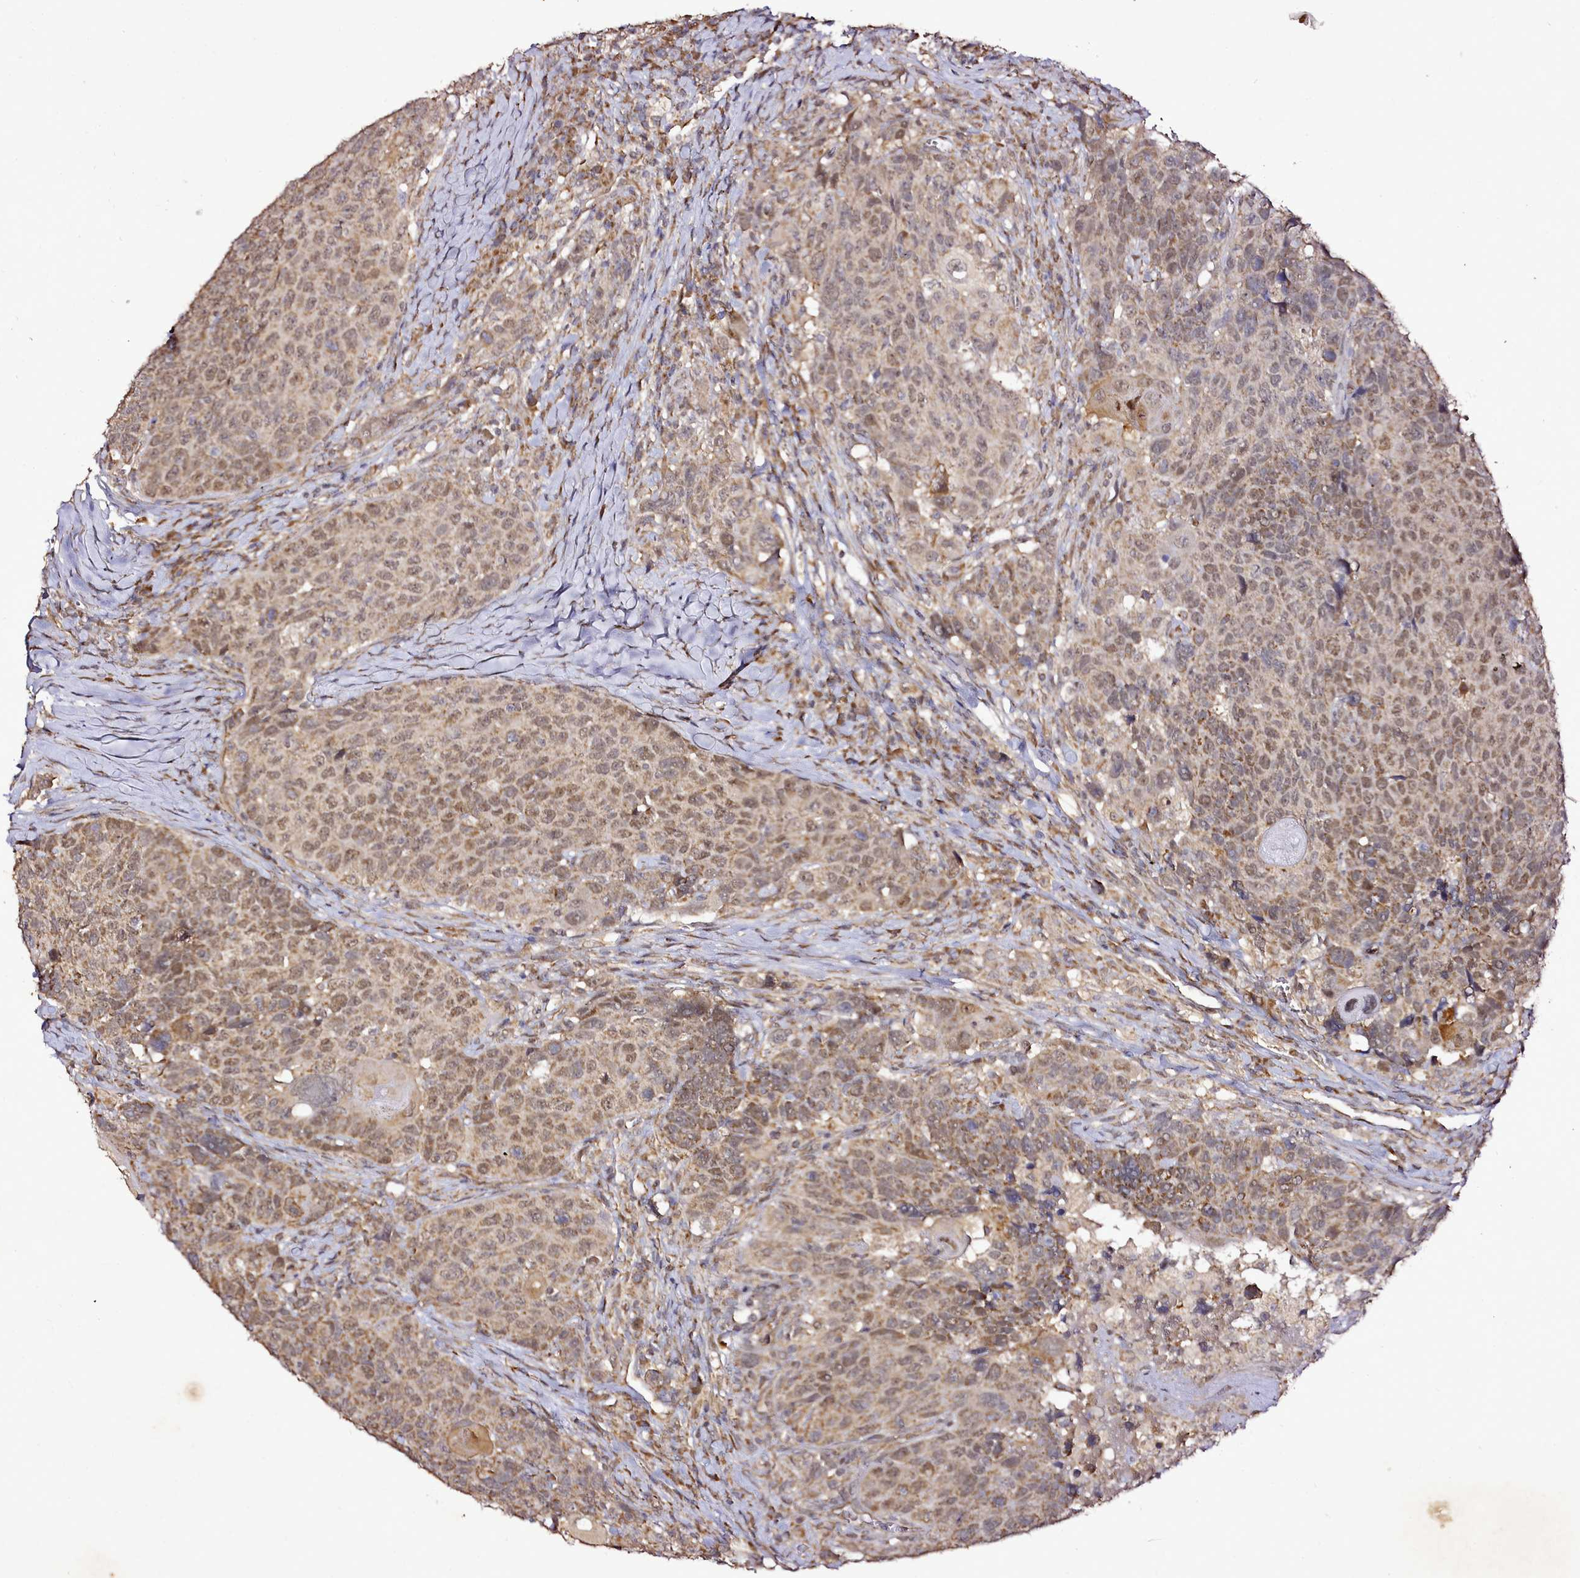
{"staining": {"intensity": "moderate", "quantity": ">75%", "location": "cytoplasmic/membranous,nuclear"}, "tissue": "head and neck cancer", "cell_type": "Tumor cells", "image_type": "cancer", "snomed": [{"axis": "morphology", "description": "Squamous cell carcinoma, NOS"}, {"axis": "topography", "description": "Head-Neck"}], "caption": "The micrograph exhibits a brown stain indicating the presence of a protein in the cytoplasmic/membranous and nuclear of tumor cells in head and neck cancer (squamous cell carcinoma).", "gene": "EDIL3", "patient": {"sex": "male", "age": 66}}